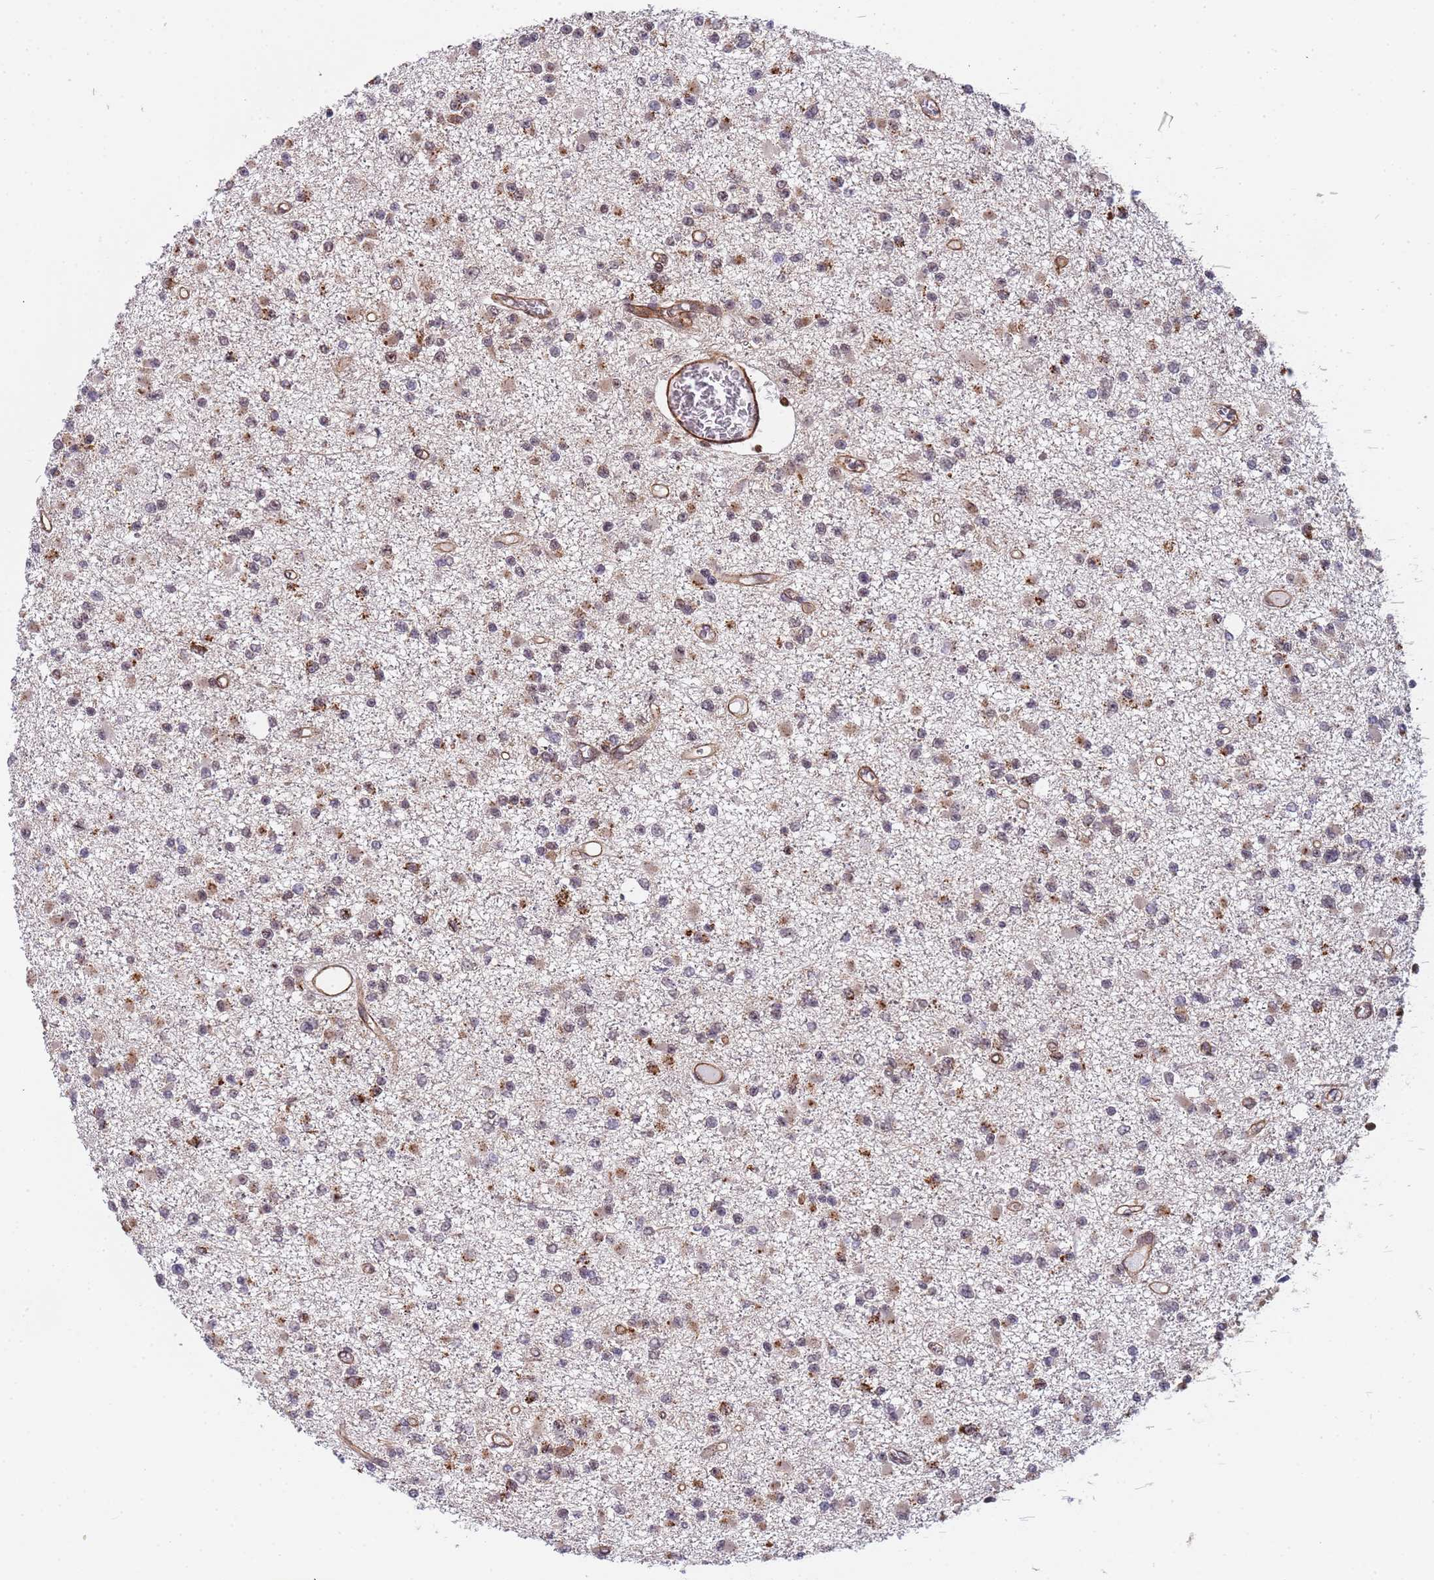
{"staining": {"intensity": "weak", "quantity": "25%-75%", "location": "cytoplasmic/membranous,nuclear"}, "tissue": "glioma", "cell_type": "Tumor cells", "image_type": "cancer", "snomed": [{"axis": "morphology", "description": "Glioma, malignant, Low grade"}, {"axis": "topography", "description": "Brain"}], "caption": "This is a histology image of immunohistochemistry (IHC) staining of malignant low-grade glioma, which shows weak expression in the cytoplasmic/membranous and nuclear of tumor cells.", "gene": "EMC2", "patient": {"sex": "female", "age": 22}}